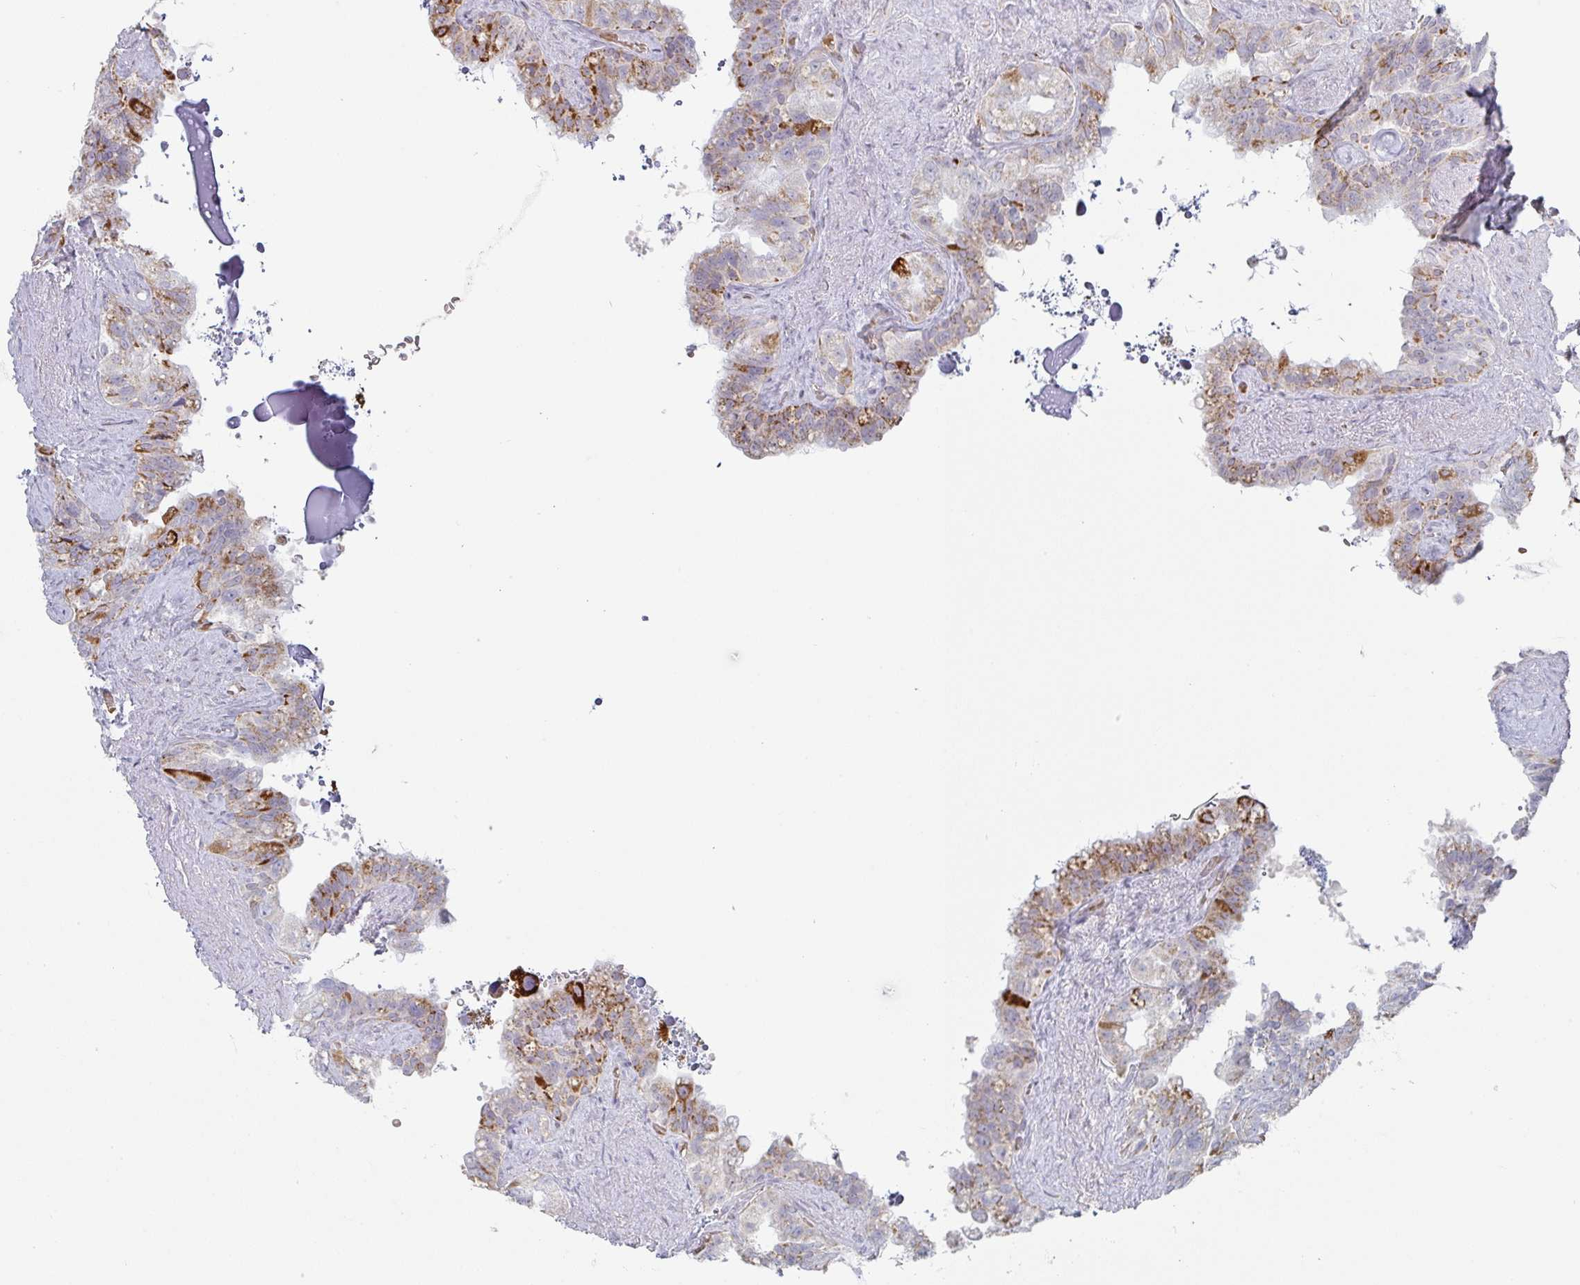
{"staining": {"intensity": "moderate", "quantity": "25%-75%", "location": "cytoplasmic/membranous"}, "tissue": "seminal vesicle", "cell_type": "Glandular cells", "image_type": "normal", "snomed": [{"axis": "morphology", "description": "Normal tissue, NOS"}, {"axis": "topography", "description": "Seminal veicle"}, {"axis": "topography", "description": "Peripheral nerve tissue"}], "caption": "DAB immunohistochemical staining of unremarkable human seminal vesicle demonstrates moderate cytoplasmic/membranous protein expression in approximately 25%-75% of glandular cells. The staining is performed using DAB (3,3'-diaminobenzidine) brown chromogen to label protein expression. The nuclei are counter-stained blue using hematoxylin.", "gene": "ZNF526", "patient": {"sex": "male", "age": 76}}